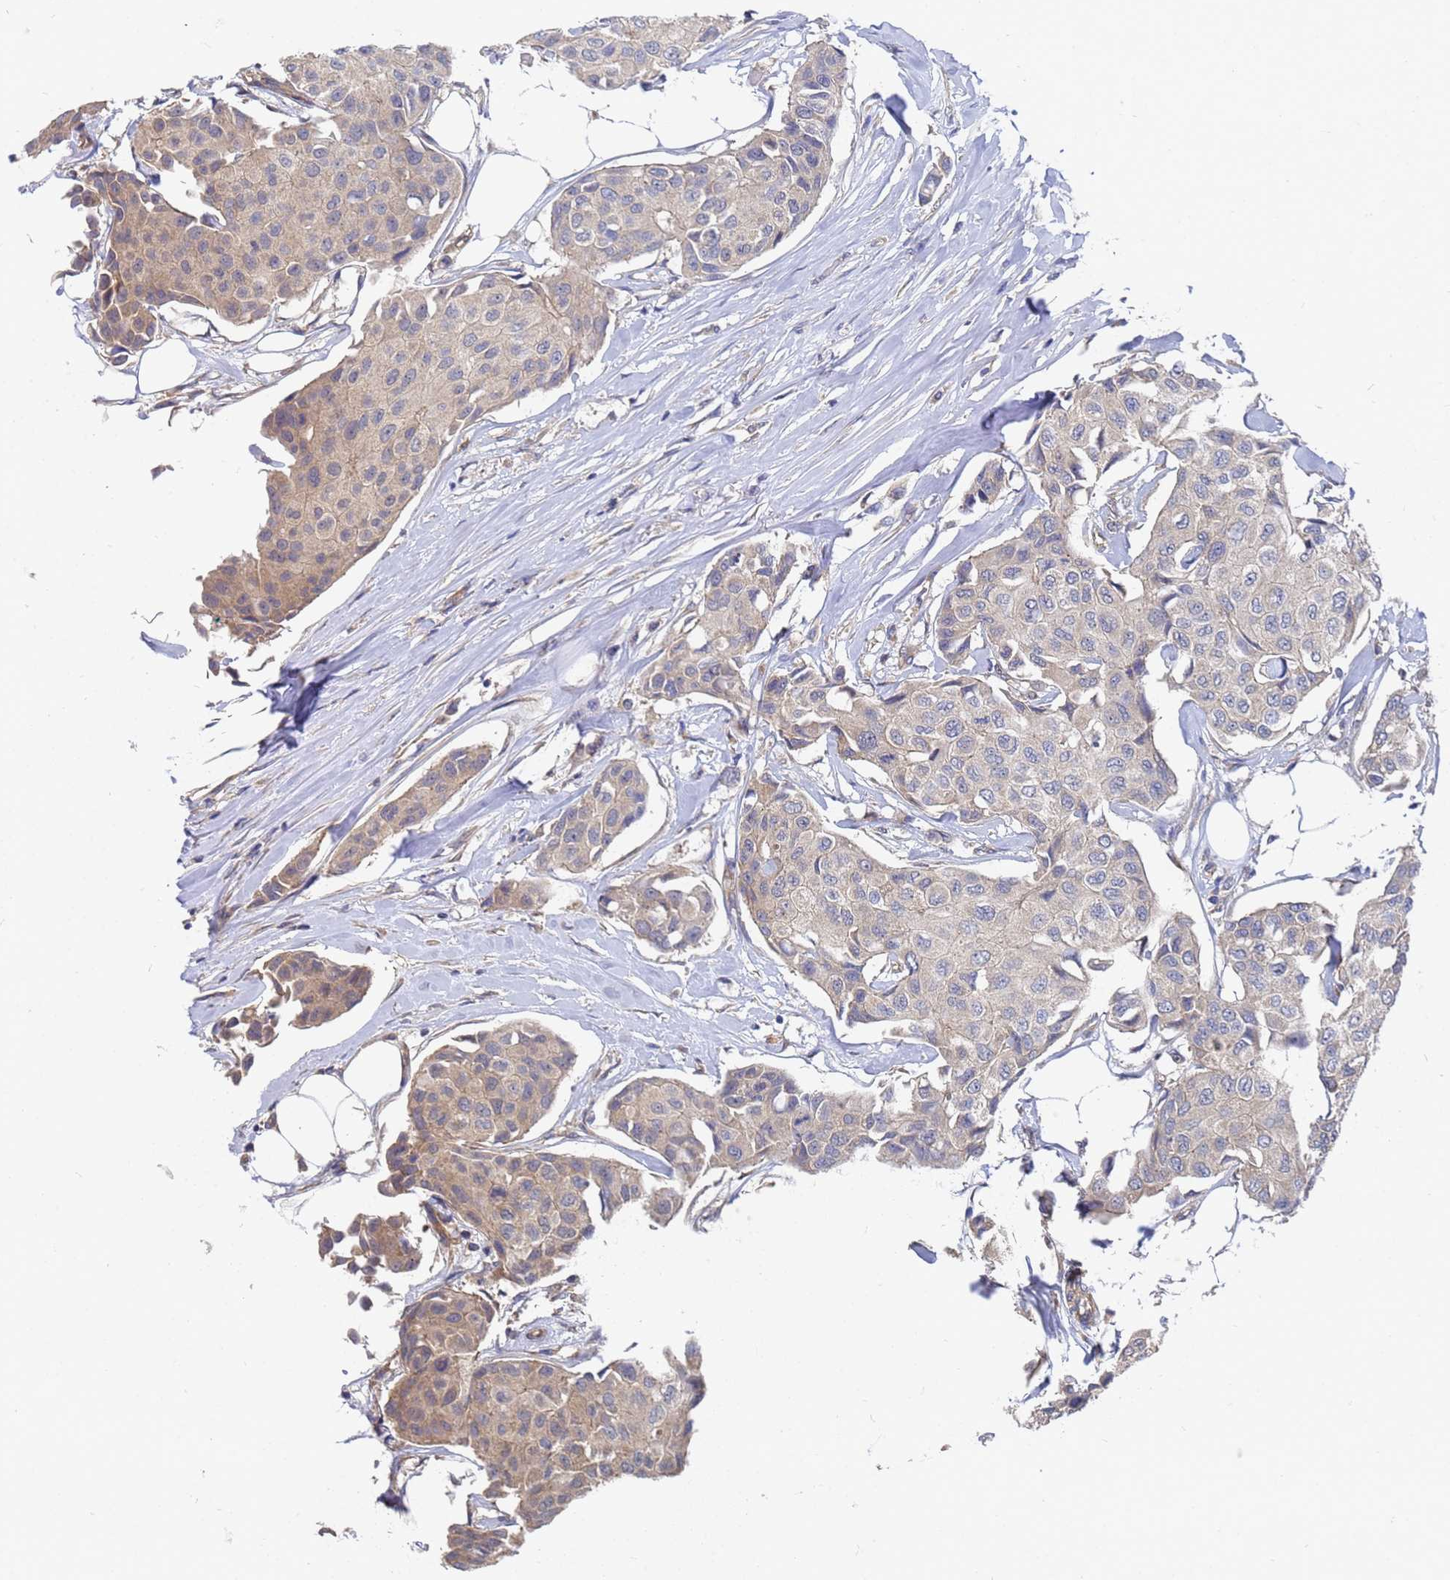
{"staining": {"intensity": "weak", "quantity": "<25%", "location": "cytoplasmic/membranous"}, "tissue": "breast cancer", "cell_type": "Tumor cells", "image_type": "cancer", "snomed": [{"axis": "morphology", "description": "Duct carcinoma"}, {"axis": "topography", "description": "Breast"}], "caption": "IHC image of neoplastic tissue: breast infiltrating ductal carcinoma stained with DAB demonstrates no significant protein expression in tumor cells.", "gene": "ALS2CL", "patient": {"sex": "female", "age": 80}}